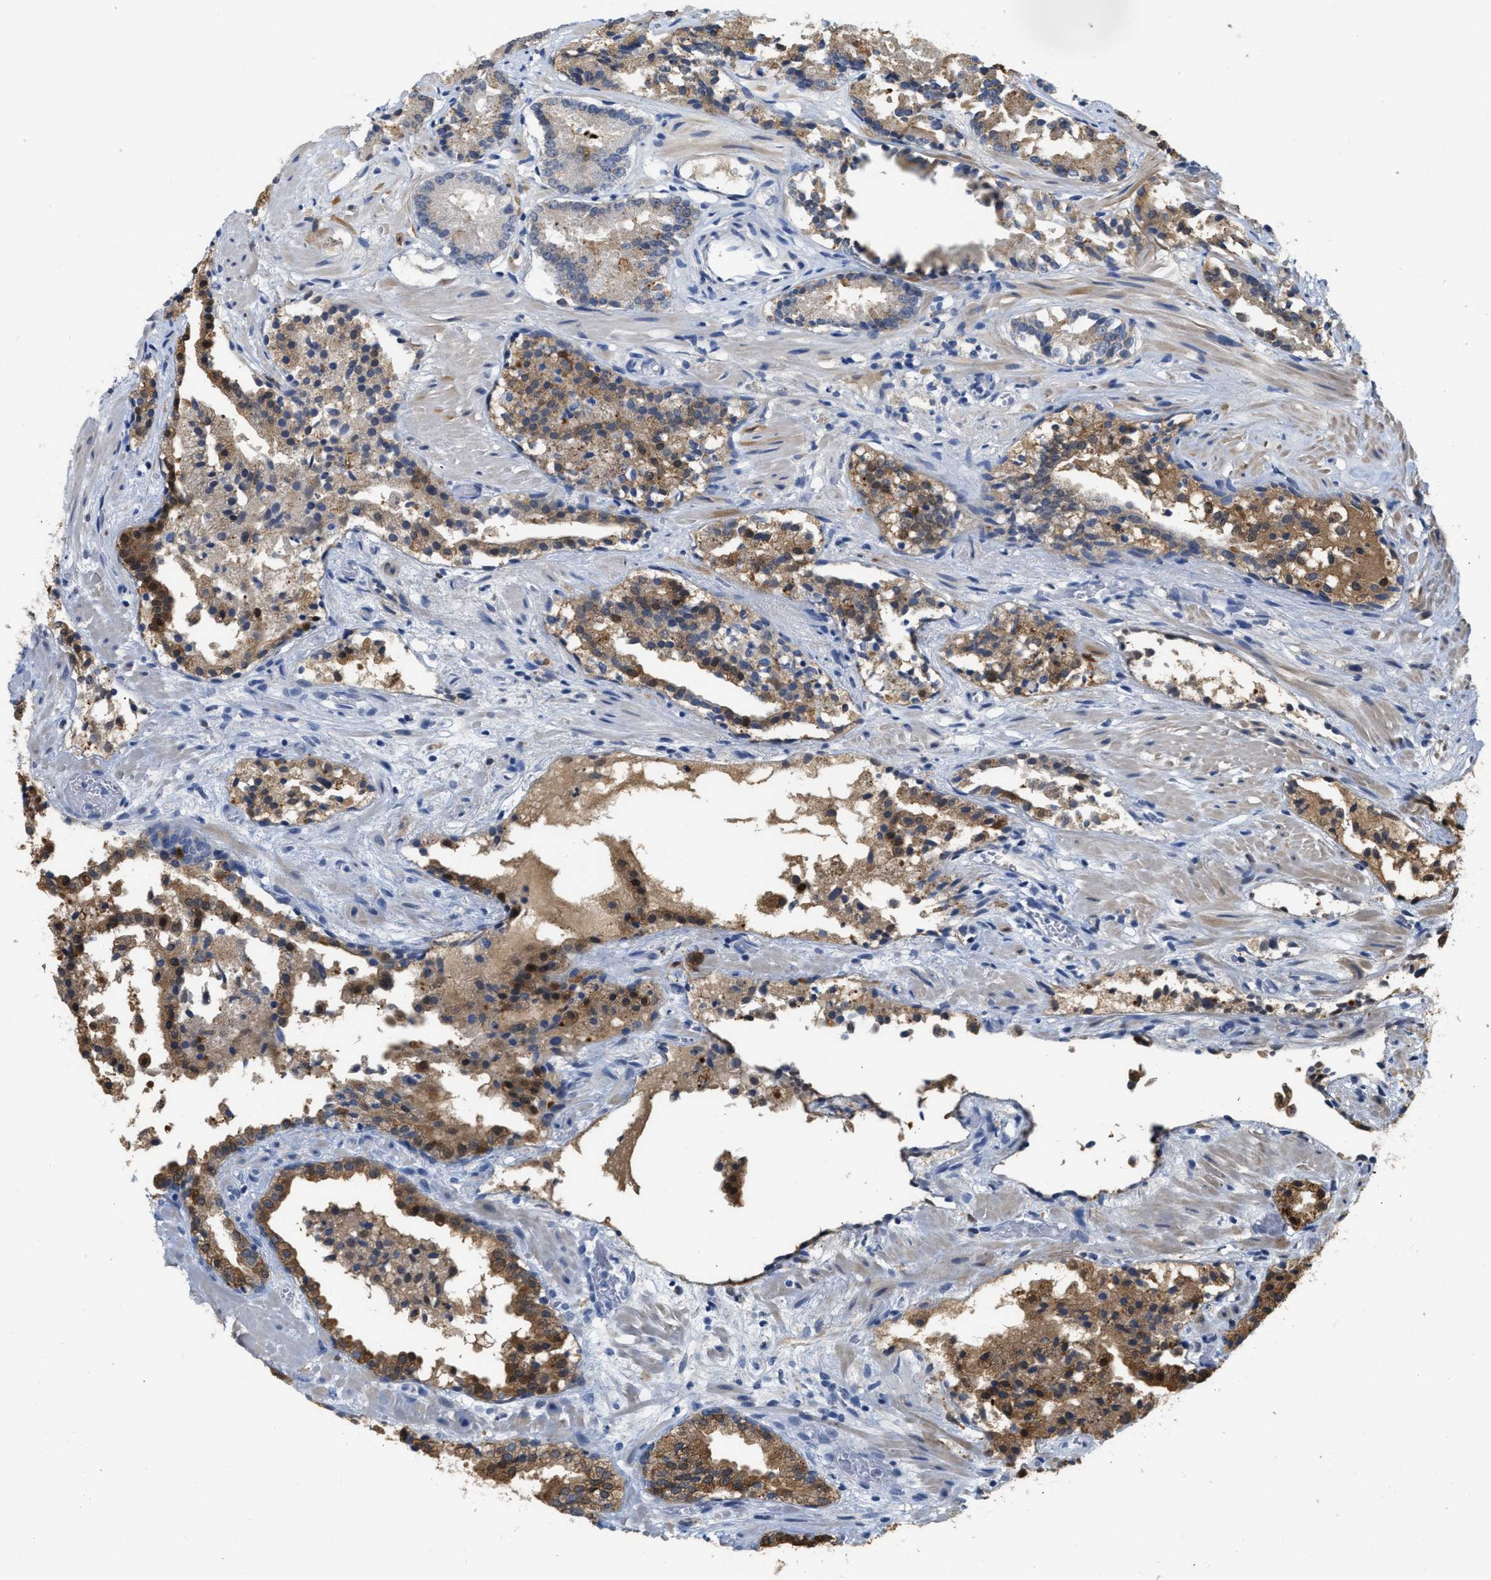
{"staining": {"intensity": "moderate", "quantity": ">75%", "location": "cytoplasmic/membranous"}, "tissue": "prostate cancer", "cell_type": "Tumor cells", "image_type": "cancer", "snomed": [{"axis": "morphology", "description": "Adenocarcinoma, Low grade"}, {"axis": "topography", "description": "Prostate"}], "caption": "Prostate cancer stained with a brown dye reveals moderate cytoplasmic/membranous positive positivity in approximately >75% of tumor cells.", "gene": "CRYM", "patient": {"sex": "male", "age": 51}}